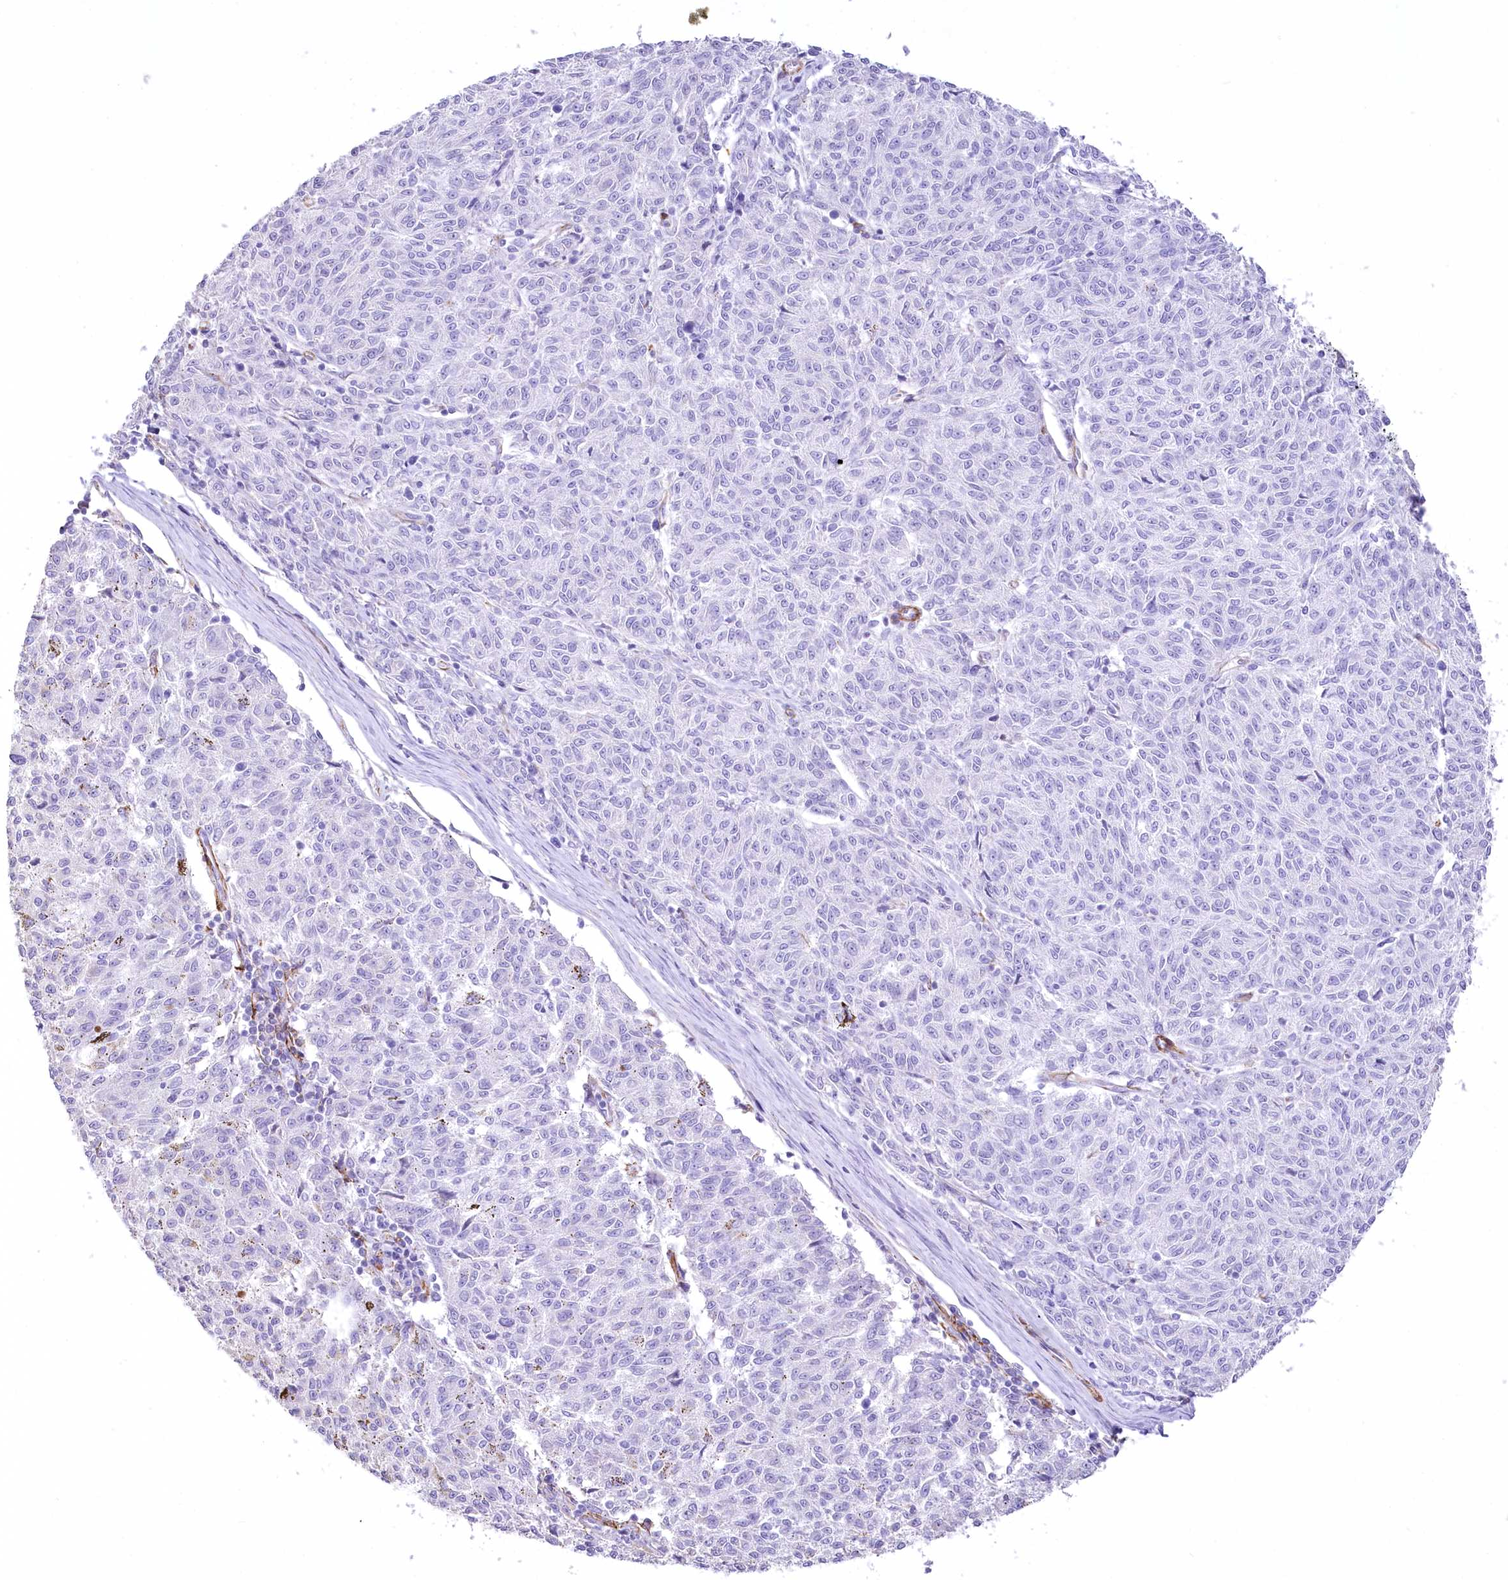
{"staining": {"intensity": "negative", "quantity": "none", "location": "none"}, "tissue": "melanoma", "cell_type": "Tumor cells", "image_type": "cancer", "snomed": [{"axis": "morphology", "description": "Malignant melanoma, NOS"}, {"axis": "topography", "description": "Skin"}], "caption": "An image of melanoma stained for a protein displays no brown staining in tumor cells. (DAB (3,3'-diaminobenzidine) IHC, high magnification).", "gene": "SYNPO2", "patient": {"sex": "female", "age": 72}}